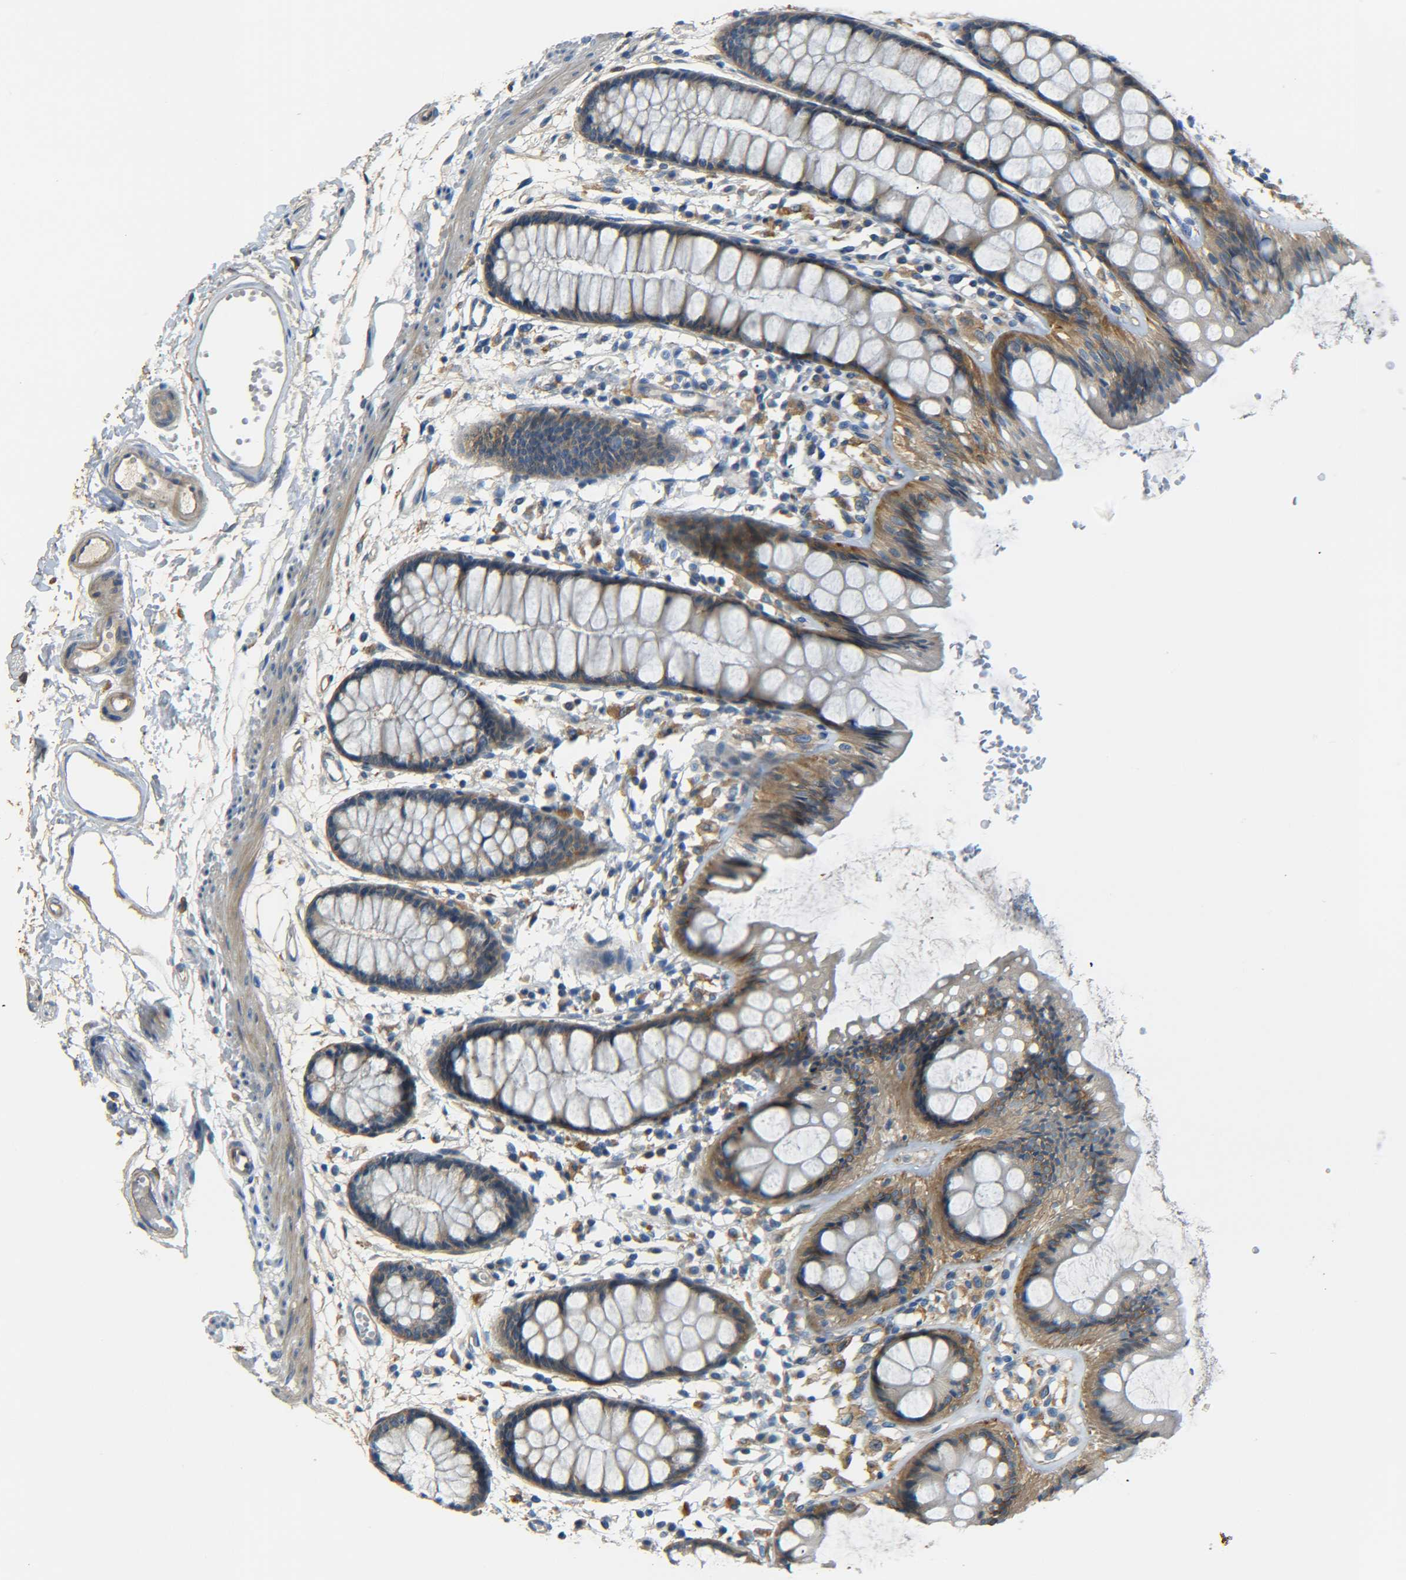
{"staining": {"intensity": "moderate", "quantity": ">75%", "location": "cytoplasmic/membranous"}, "tissue": "rectum", "cell_type": "Glandular cells", "image_type": "normal", "snomed": [{"axis": "morphology", "description": "Normal tissue, NOS"}, {"axis": "topography", "description": "Rectum"}], "caption": "IHC micrograph of benign rectum: rectum stained using immunohistochemistry (IHC) reveals medium levels of moderate protein expression localized specifically in the cytoplasmic/membranous of glandular cells, appearing as a cytoplasmic/membranous brown color.", "gene": "LRCH3", "patient": {"sex": "female", "age": 66}}